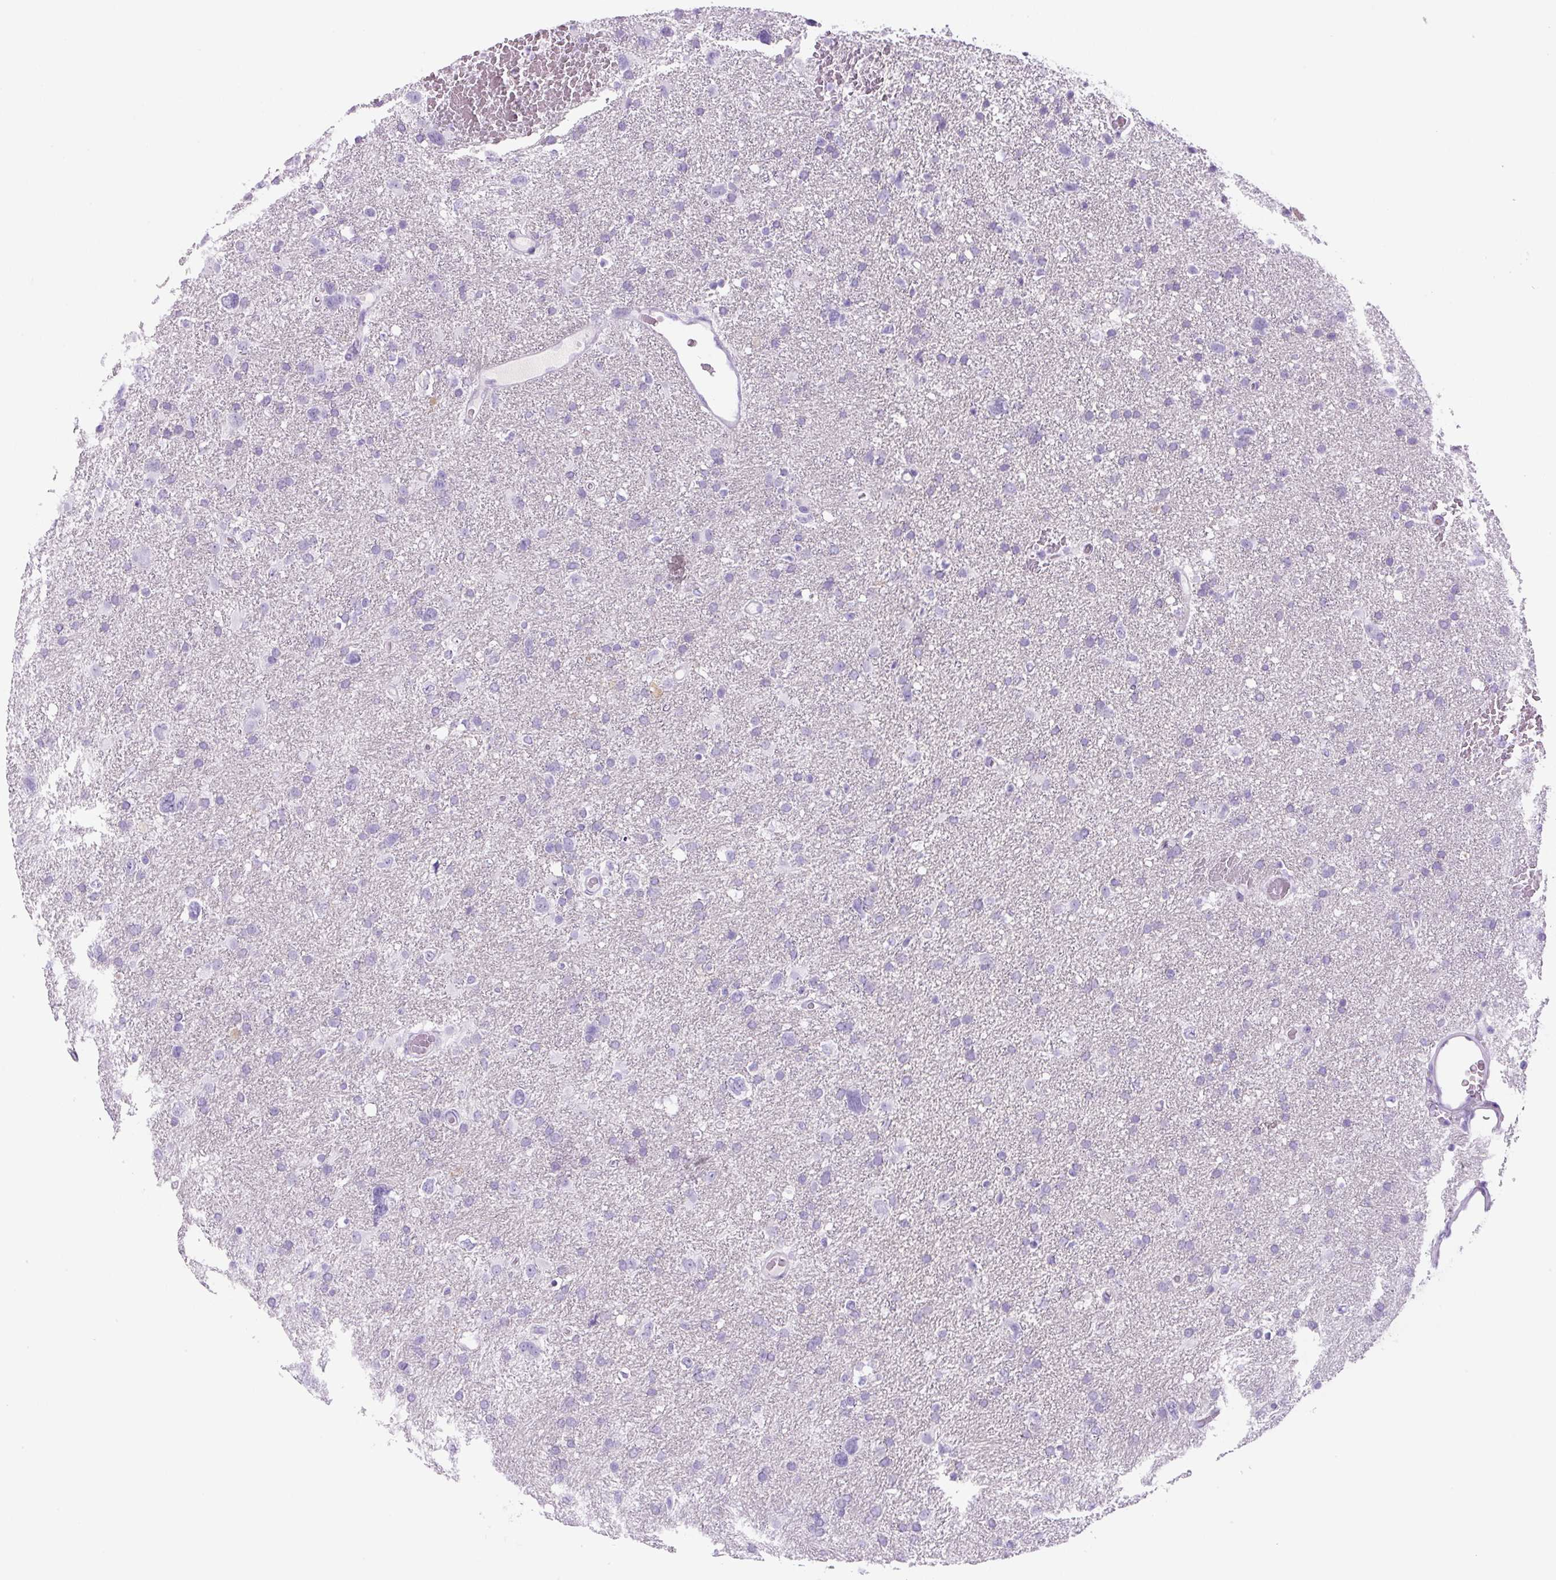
{"staining": {"intensity": "negative", "quantity": "none", "location": "none"}, "tissue": "glioma", "cell_type": "Tumor cells", "image_type": "cancer", "snomed": [{"axis": "morphology", "description": "Glioma, malignant, High grade"}, {"axis": "topography", "description": "Brain"}], "caption": "Immunohistochemical staining of human high-grade glioma (malignant) exhibits no significant expression in tumor cells.", "gene": "PRRT1", "patient": {"sex": "male", "age": 61}}